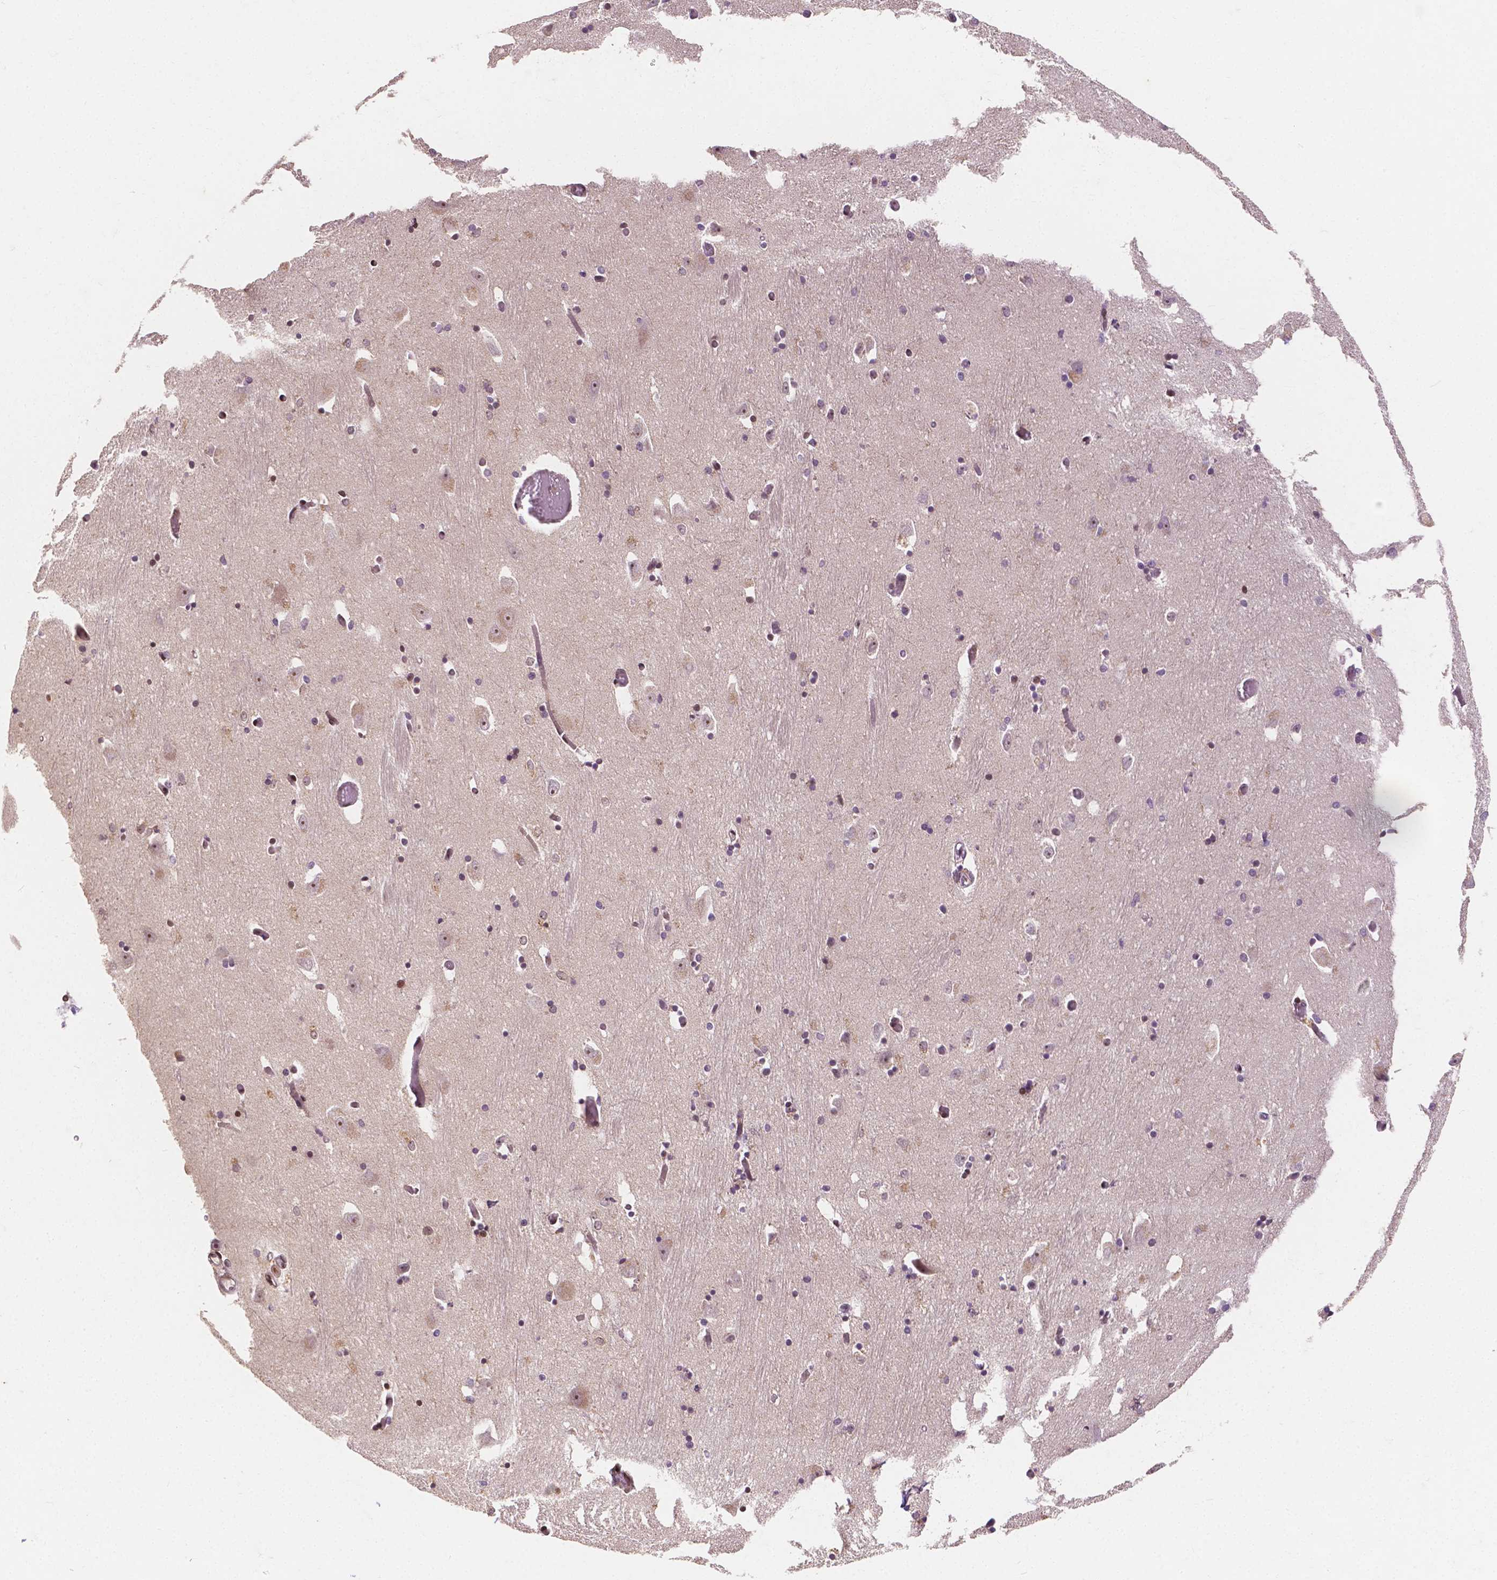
{"staining": {"intensity": "moderate", "quantity": "<25%", "location": "nuclear"}, "tissue": "caudate", "cell_type": "Glial cells", "image_type": "normal", "snomed": [{"axis": "morphology", "description": "Normal tissue, NOS"}, {"axis": "topography", "description": "Lateral ventricle wall"}, {"axis": "topography", "description": "Hippocampus"}], "caption": "Immunohistochemical staining of unremarkable human caudate demonstrates <25% levels of moderate nuclear protein positivity in approximately <25% of glial cells. The protein of interest is shown in brown color, while the nuclei are stained blue.", "gene": "PTPN18", "patient": {"sex": "female", "age": 63}}